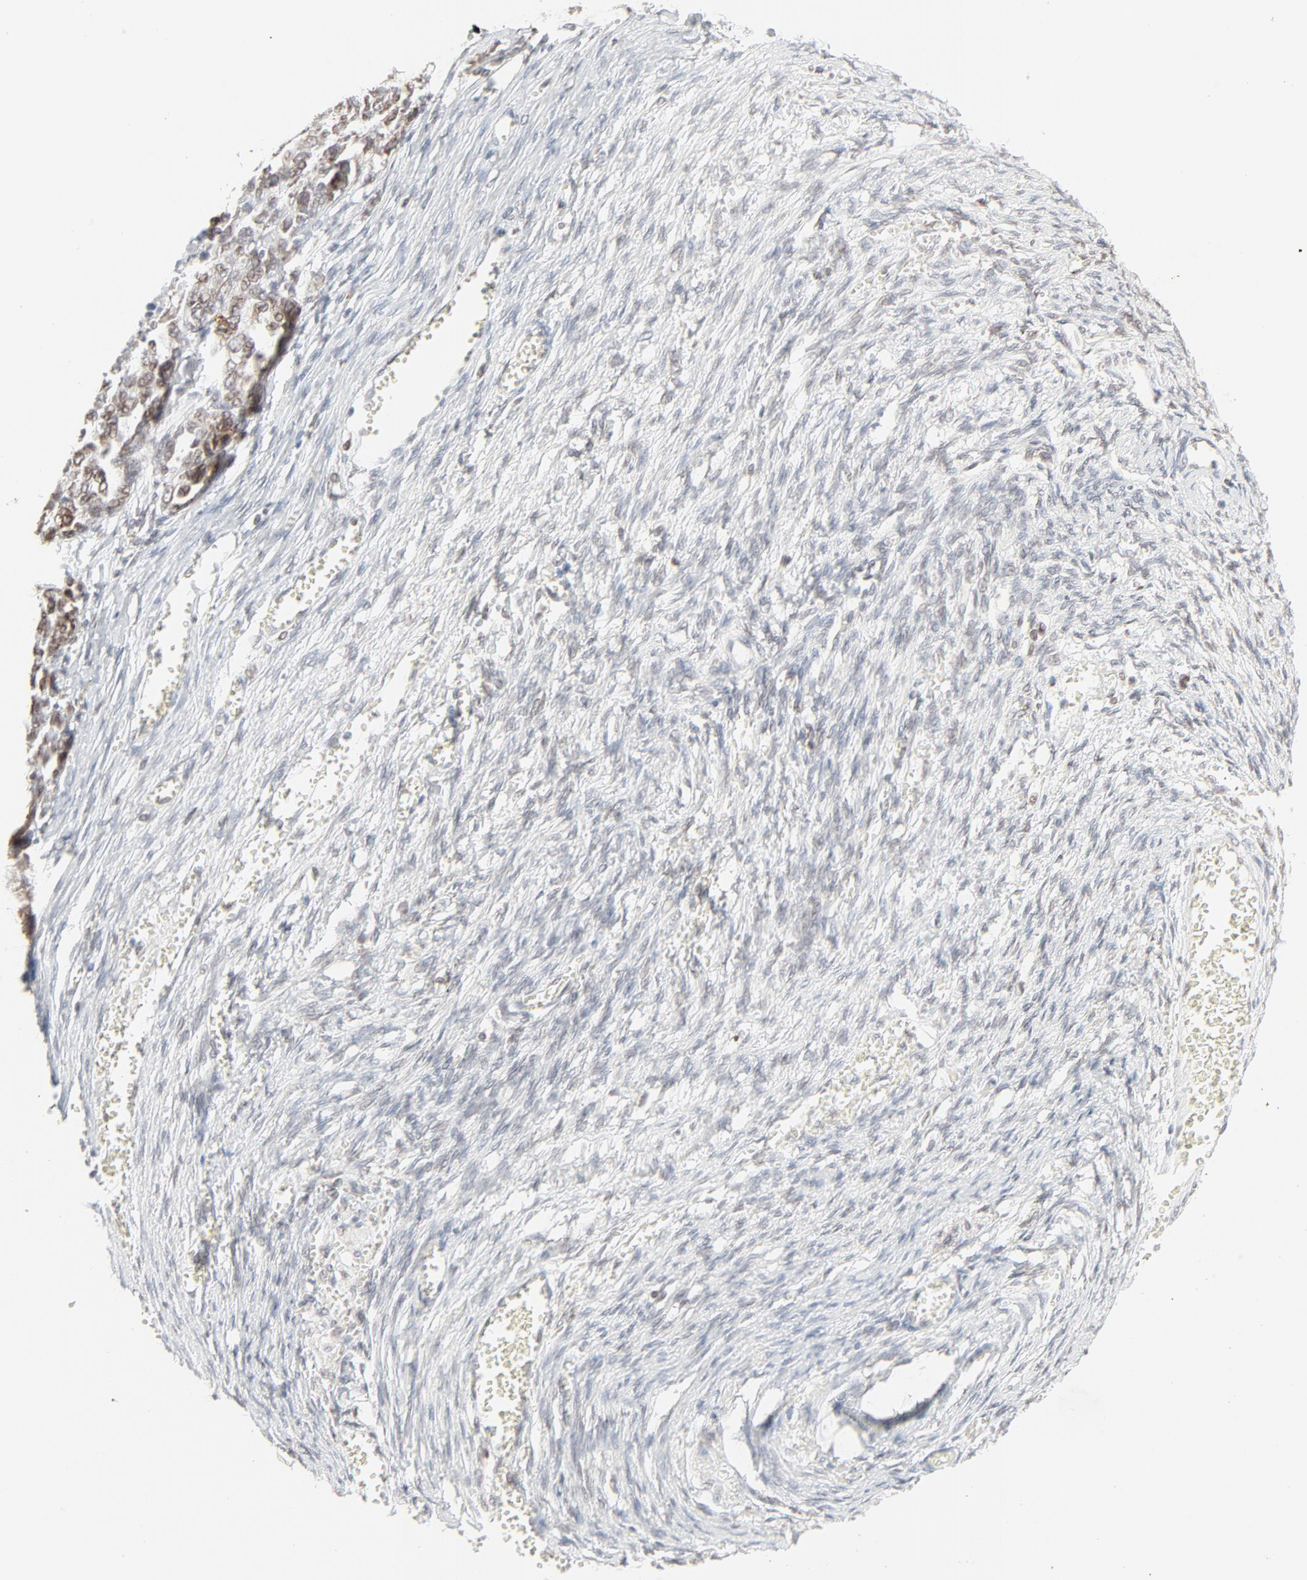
{"staining": {"intensity": "moderate", "quantity": "25%-75%", "location": "cytoplasmic/membranous,nuclear"}, "tissue": "ovarian cancer", "cell_type": "Tumor cells", "image_type": "cancer", "snomed": [{"axis": "morphology", "description": "Cystadenocarcinoma, serous, NOS"}, {"axis": "topography", "description": "Ovary"}], "caption": "An immunohistochemistry photomicrograph of tumor tissue is shown. Protein staining in brown labels moderate cytoplasmic/membranous and nuclear positivity in serous cystadenocarcinoma (ovarian) within tumor cells.", "gene": "MAD1L1", "patient": {"sex": "female", "age": 69}}